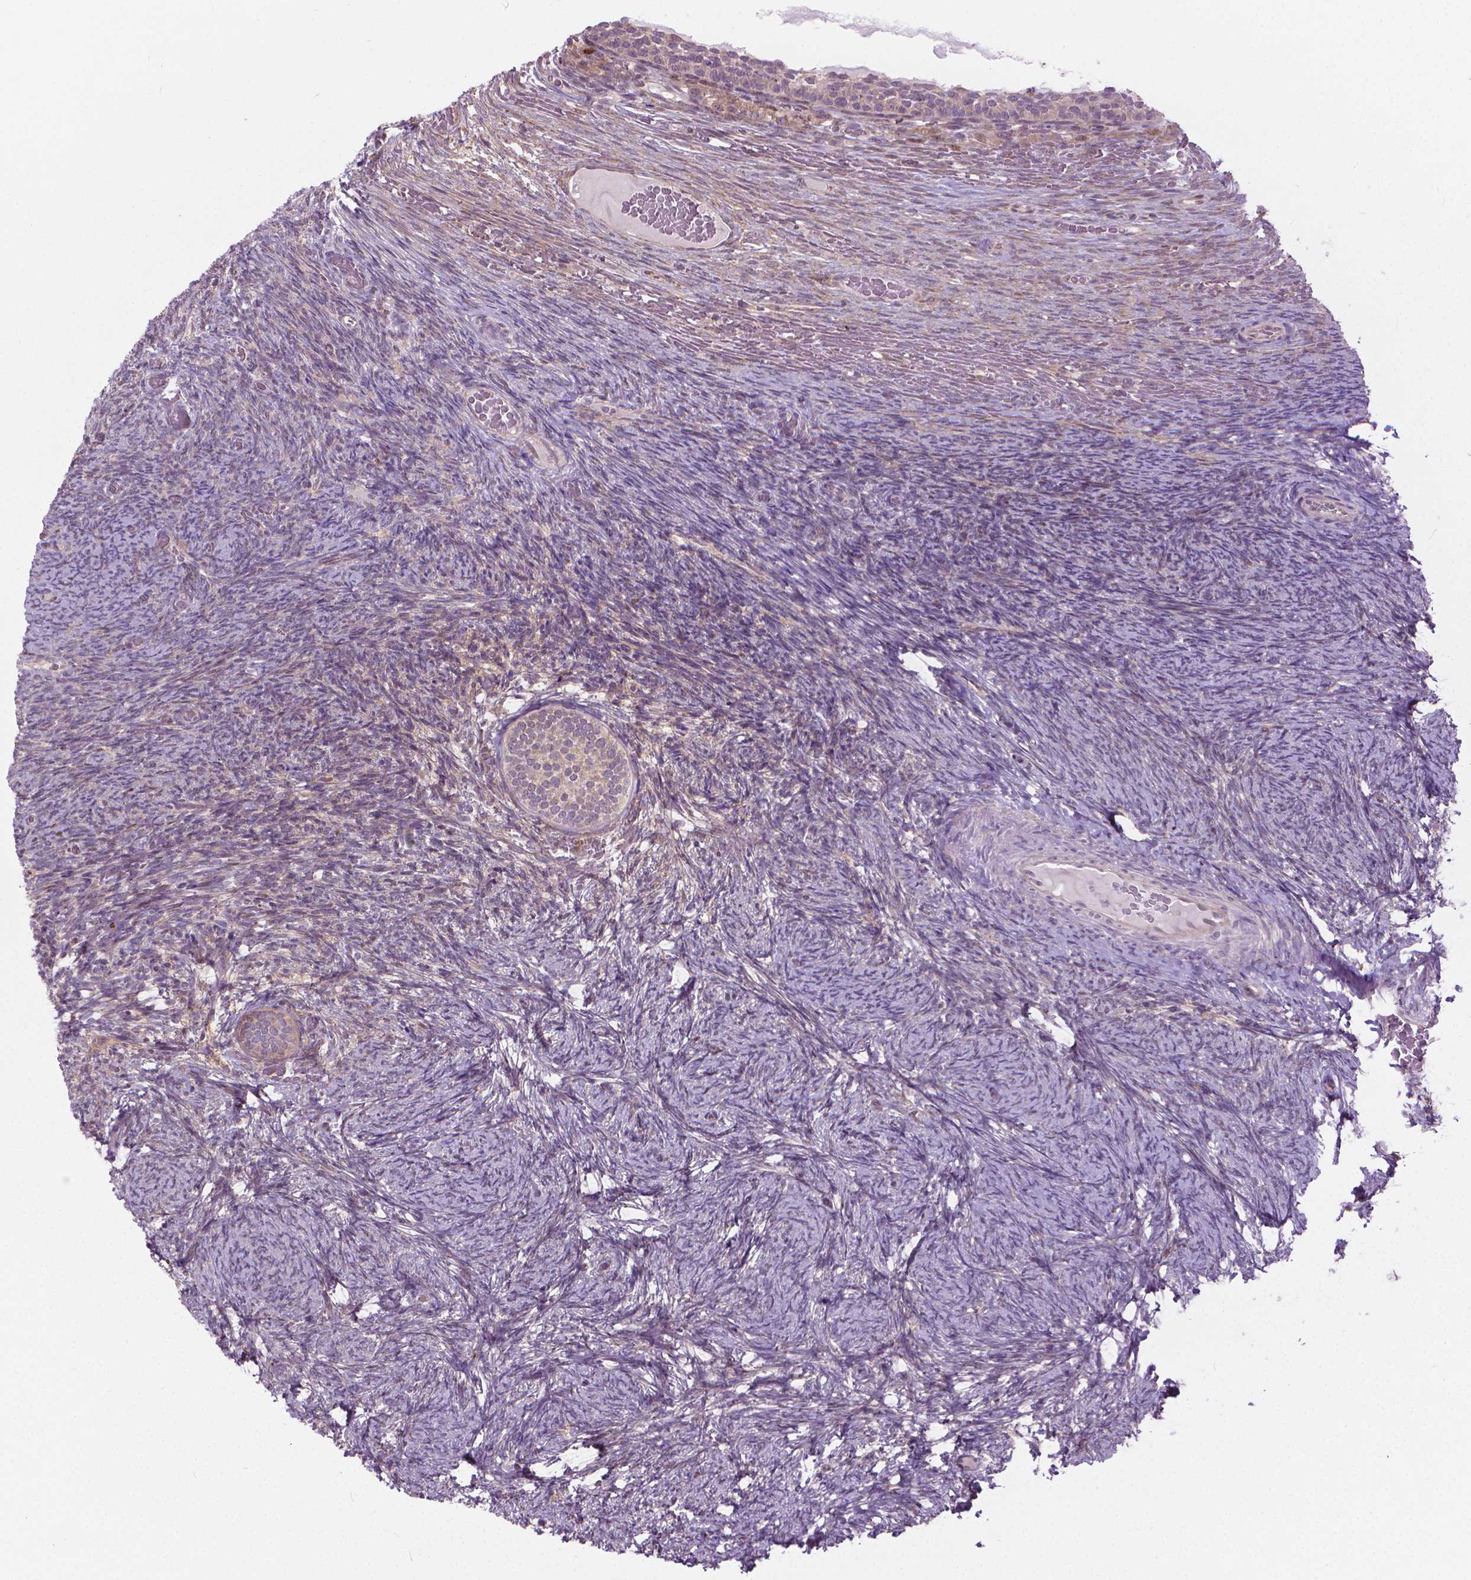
{"staining": {"intensity": "weak", "quantity": ">75%", "location": "cytoplasmic/membranous"}, "tissue": "ovary", "cell_type": "Ovarian stroma cells", "image_type": "normal", "snomed": [{"axis": "morphology", "description": "Normal tissue, NOS"}, {"axis": "topography", "description": "Ovary"}], "caption": "Immunohistochemistry (IHC) (DAB) staining of unremarkable ovary reveals weak cytoplasmic/membranous protein positivity in approximately >75% of ovarian stroma cells.", "gene": "NUDT1", "patient": {"sex": "female", "age": 34}}